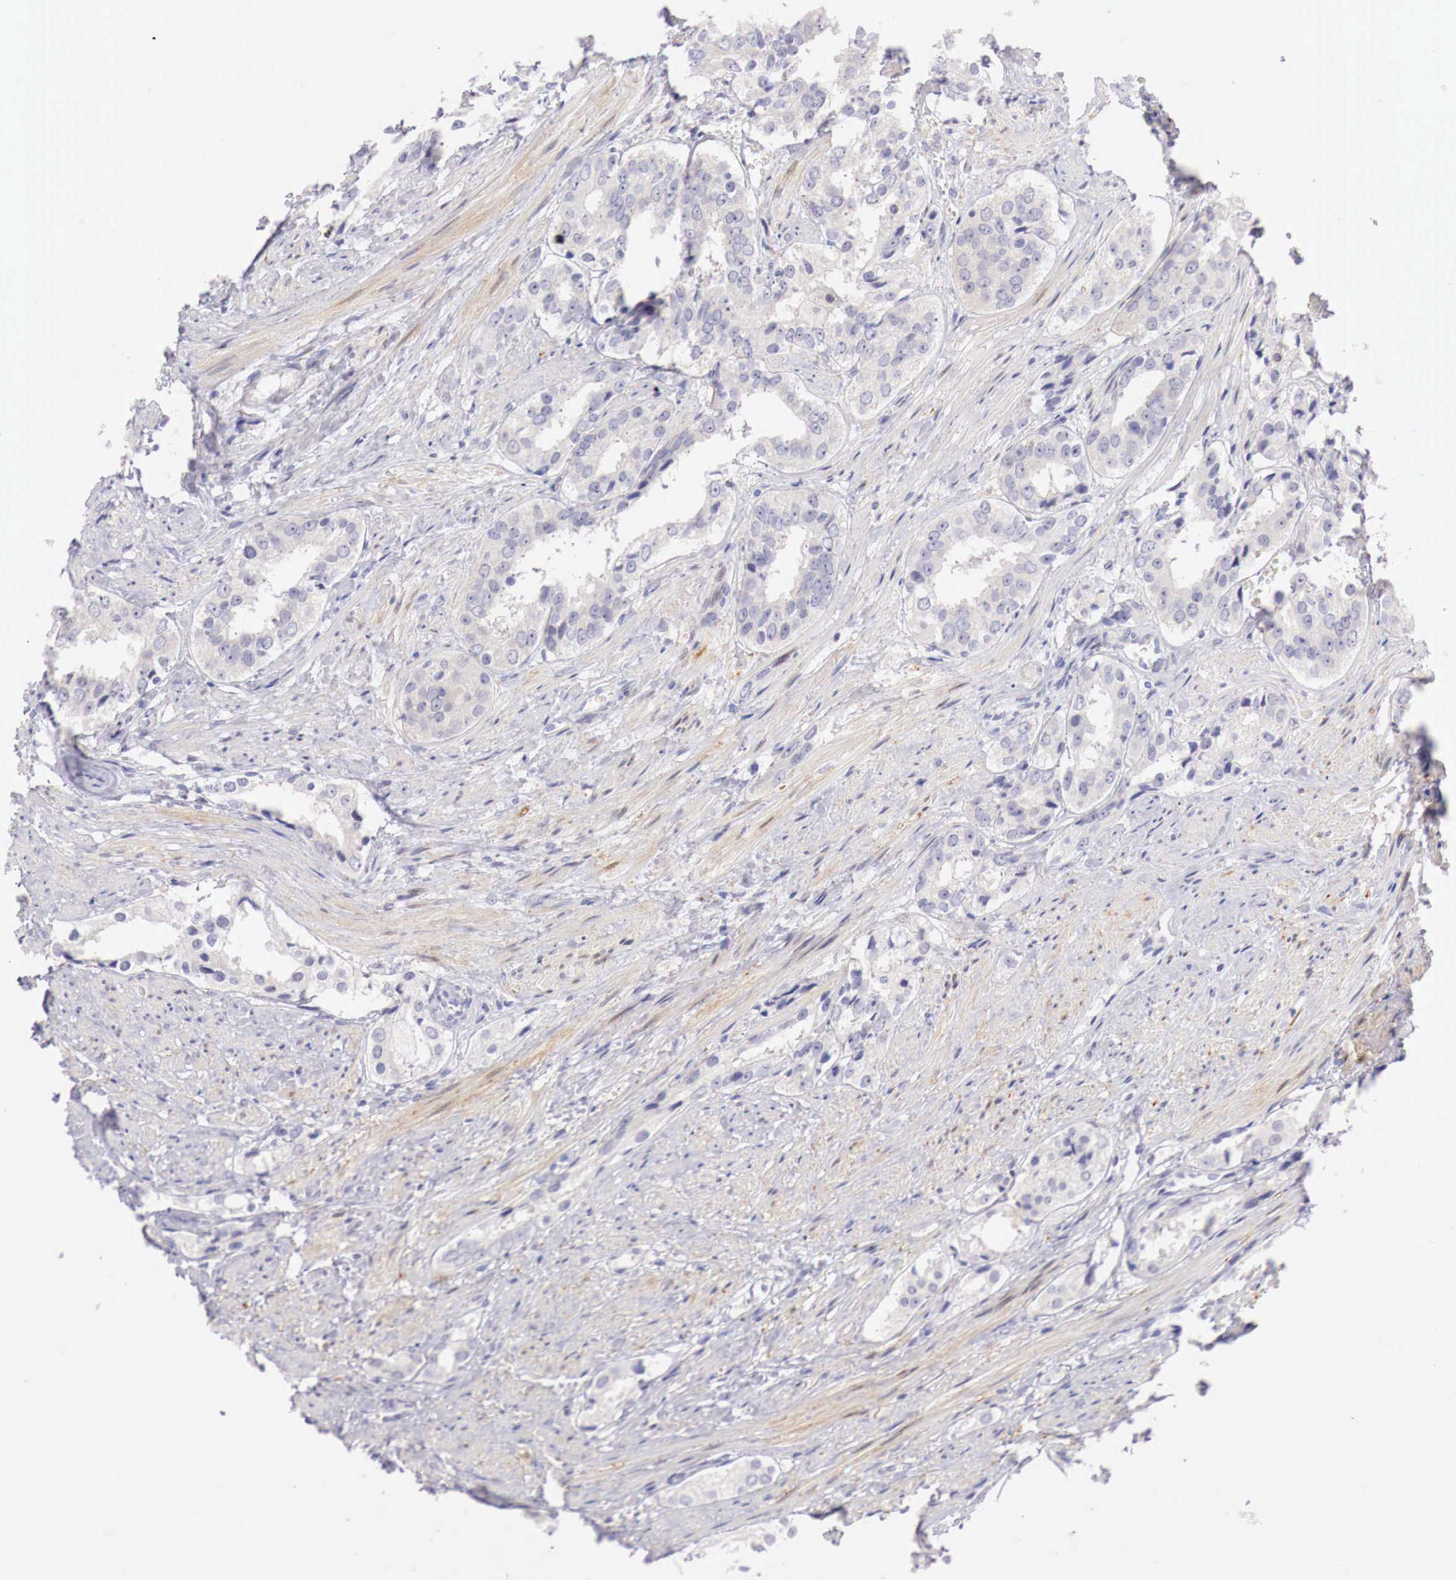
{"staining": {"intensity": "negative", "quantity": "none", "location": "none"}, "tissue": "prostate cancer", "cell_type": "Tumor cells", "image_type": "cancer", "snomed": [{"axis": "morphology", "description": "Adenocarcinoma, Medium grade"}, {"axis": "topography", "description": "Prostate"}], "caption": "This is a photomicrograph of IHC staining of adenocarcinoma (medium-grade) (prostate), which shows no positivity in tumor cells.", "gene": "CLCN5", "patient": {"sex": "male", "age": 73}}